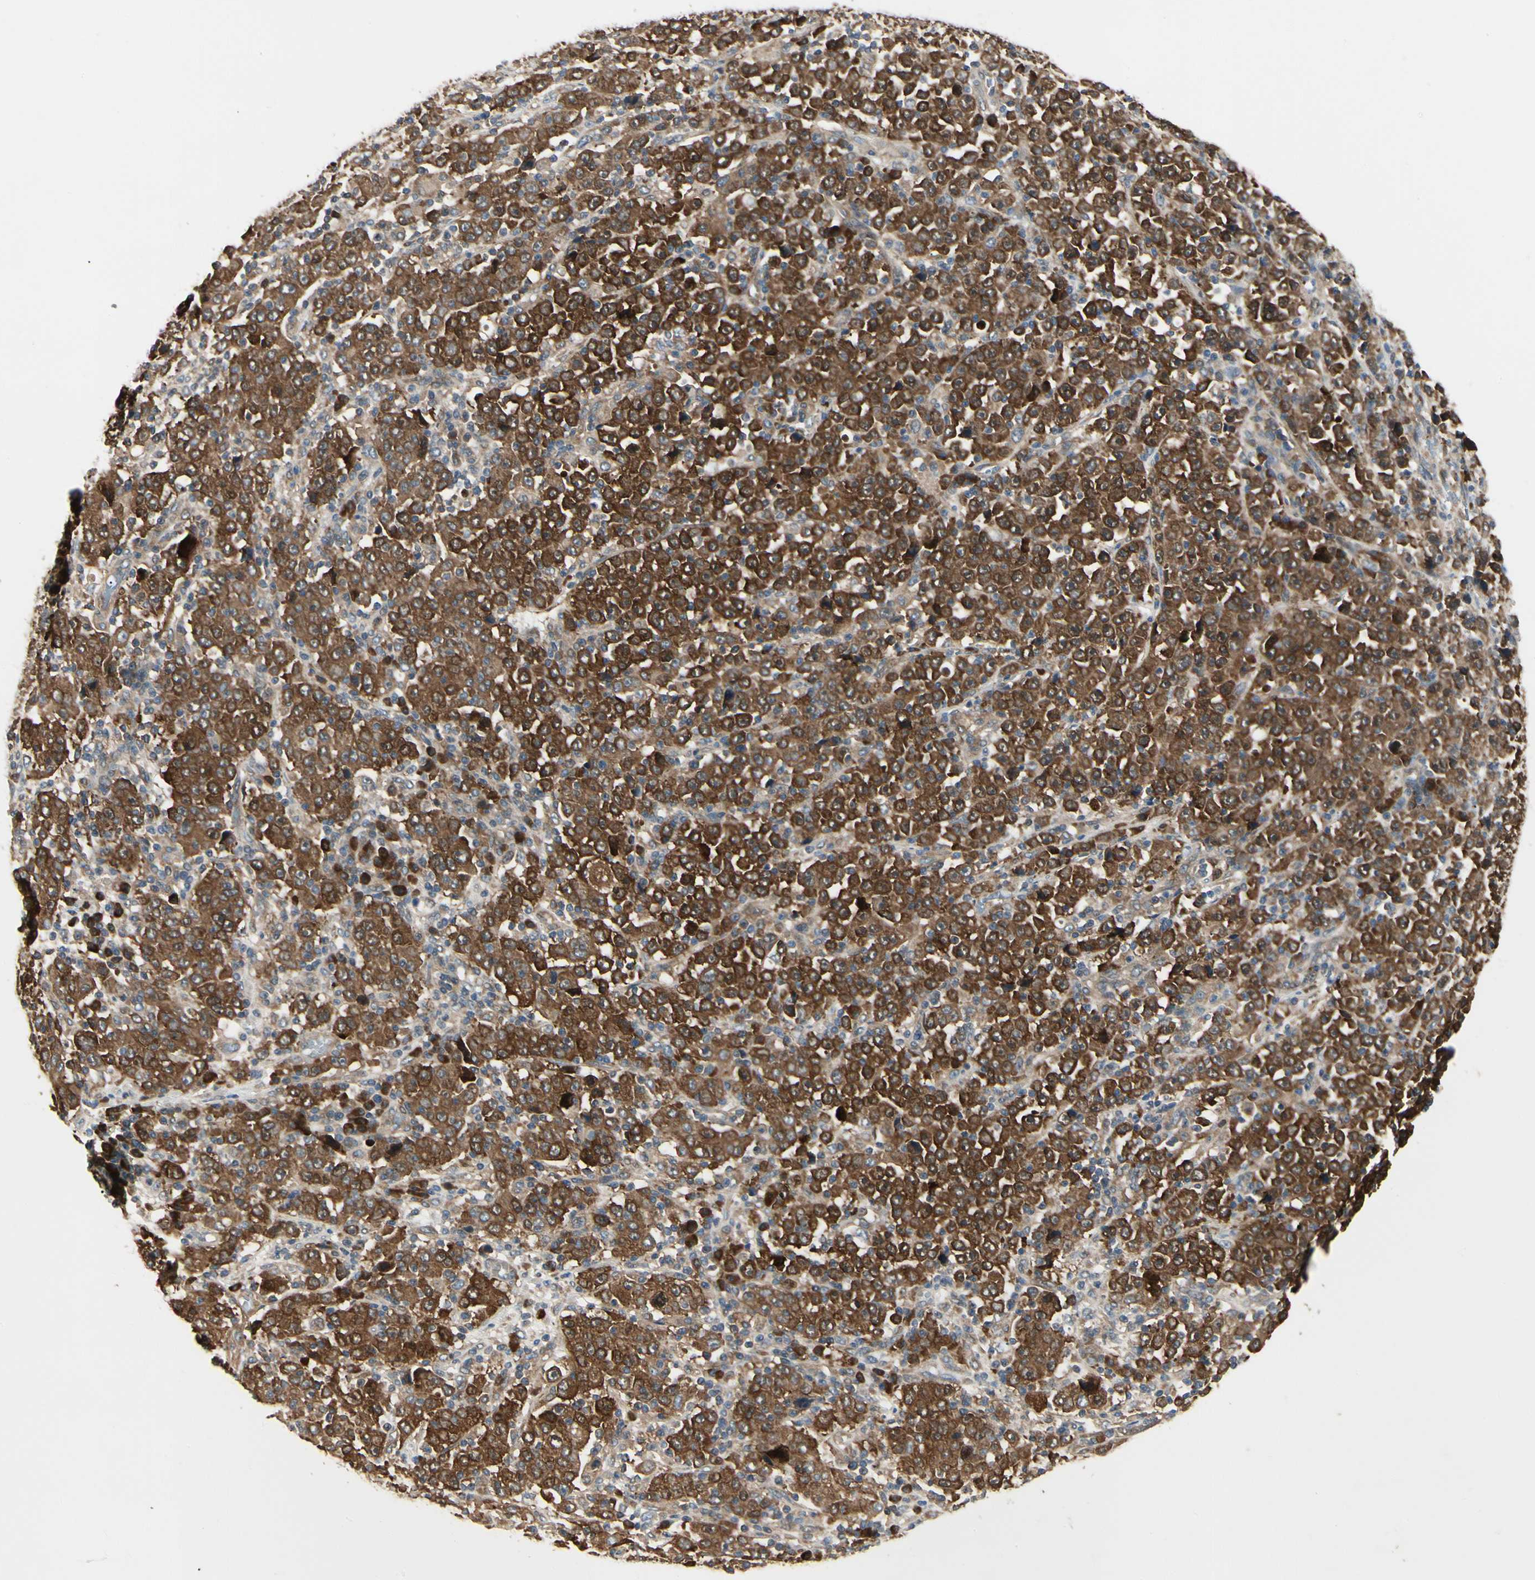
{"staining": {"intensity": "strong", "quantity": ">75%", "location": "cytoplasmic/membranous"}, "tissue": "stomach cancer", "cell_type": "Tumor cells", "image_type": "cancer", "snomed": [{"axis": "morphology", "description": "Normal tissue, NOS"}, {"axis": "morphology", "description": "Adenocarcinoma, NOS"}, {"axis": "topography", "description": "Stomach, upper"}, {"axis": "topography", "description": "Stomach"}], "caption": "A micrograph showing strong cytoplasmic/membranous positivity in approximately >75% of tumor cells in stomach adenocarcinoma, as visualized by brown immunohistochemical staining.", "gene": "NME1-NME2", "patient": {"sex": "male", "age": 59}}